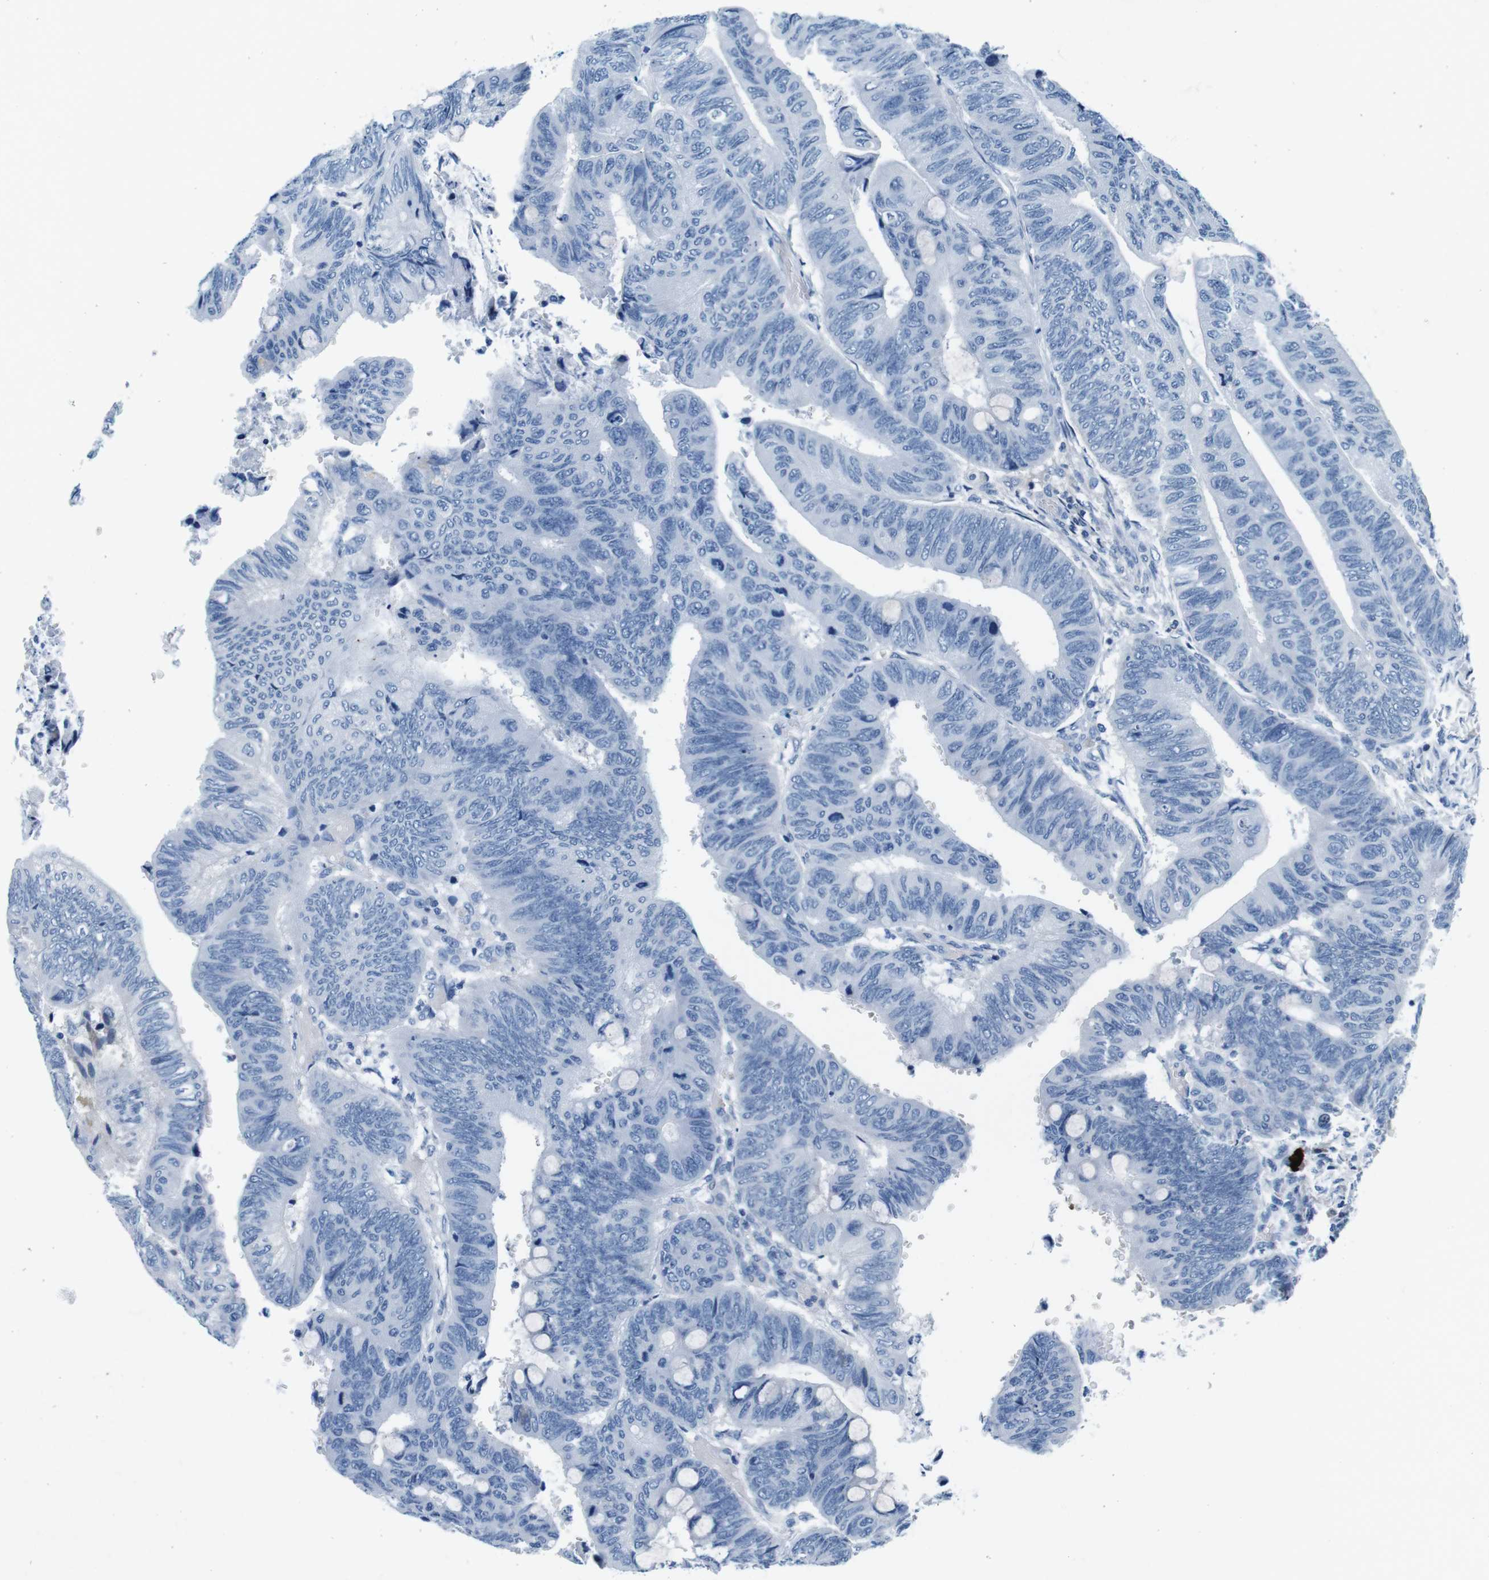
{"staining": {"intensity": "negative", "quantity": "none", "location": "none"}, "tissue": "colorectal cancer", "cell_type": "Tumor cells", "image_type": "cancer", "snomed": [{"axis": "morphology", "description": "Normal tissue, NOS"}, {"axis": "morphology", "description": "Adenocarcinoma, NOS"}, {"axis": "topography", "description": "Rectum"}, {"axis": "topography", "description": "Peripheral nerve tissue"}], "caption": "Image shows no protein expression in tumor cells of colorectal adenocarcinoma tissue. (DAB immunohistochemistry (IHC) visualized using brightfield microscopy, high magnification).", "gene": "IGHD", "patient": {"sex": "male", "age": 92}}